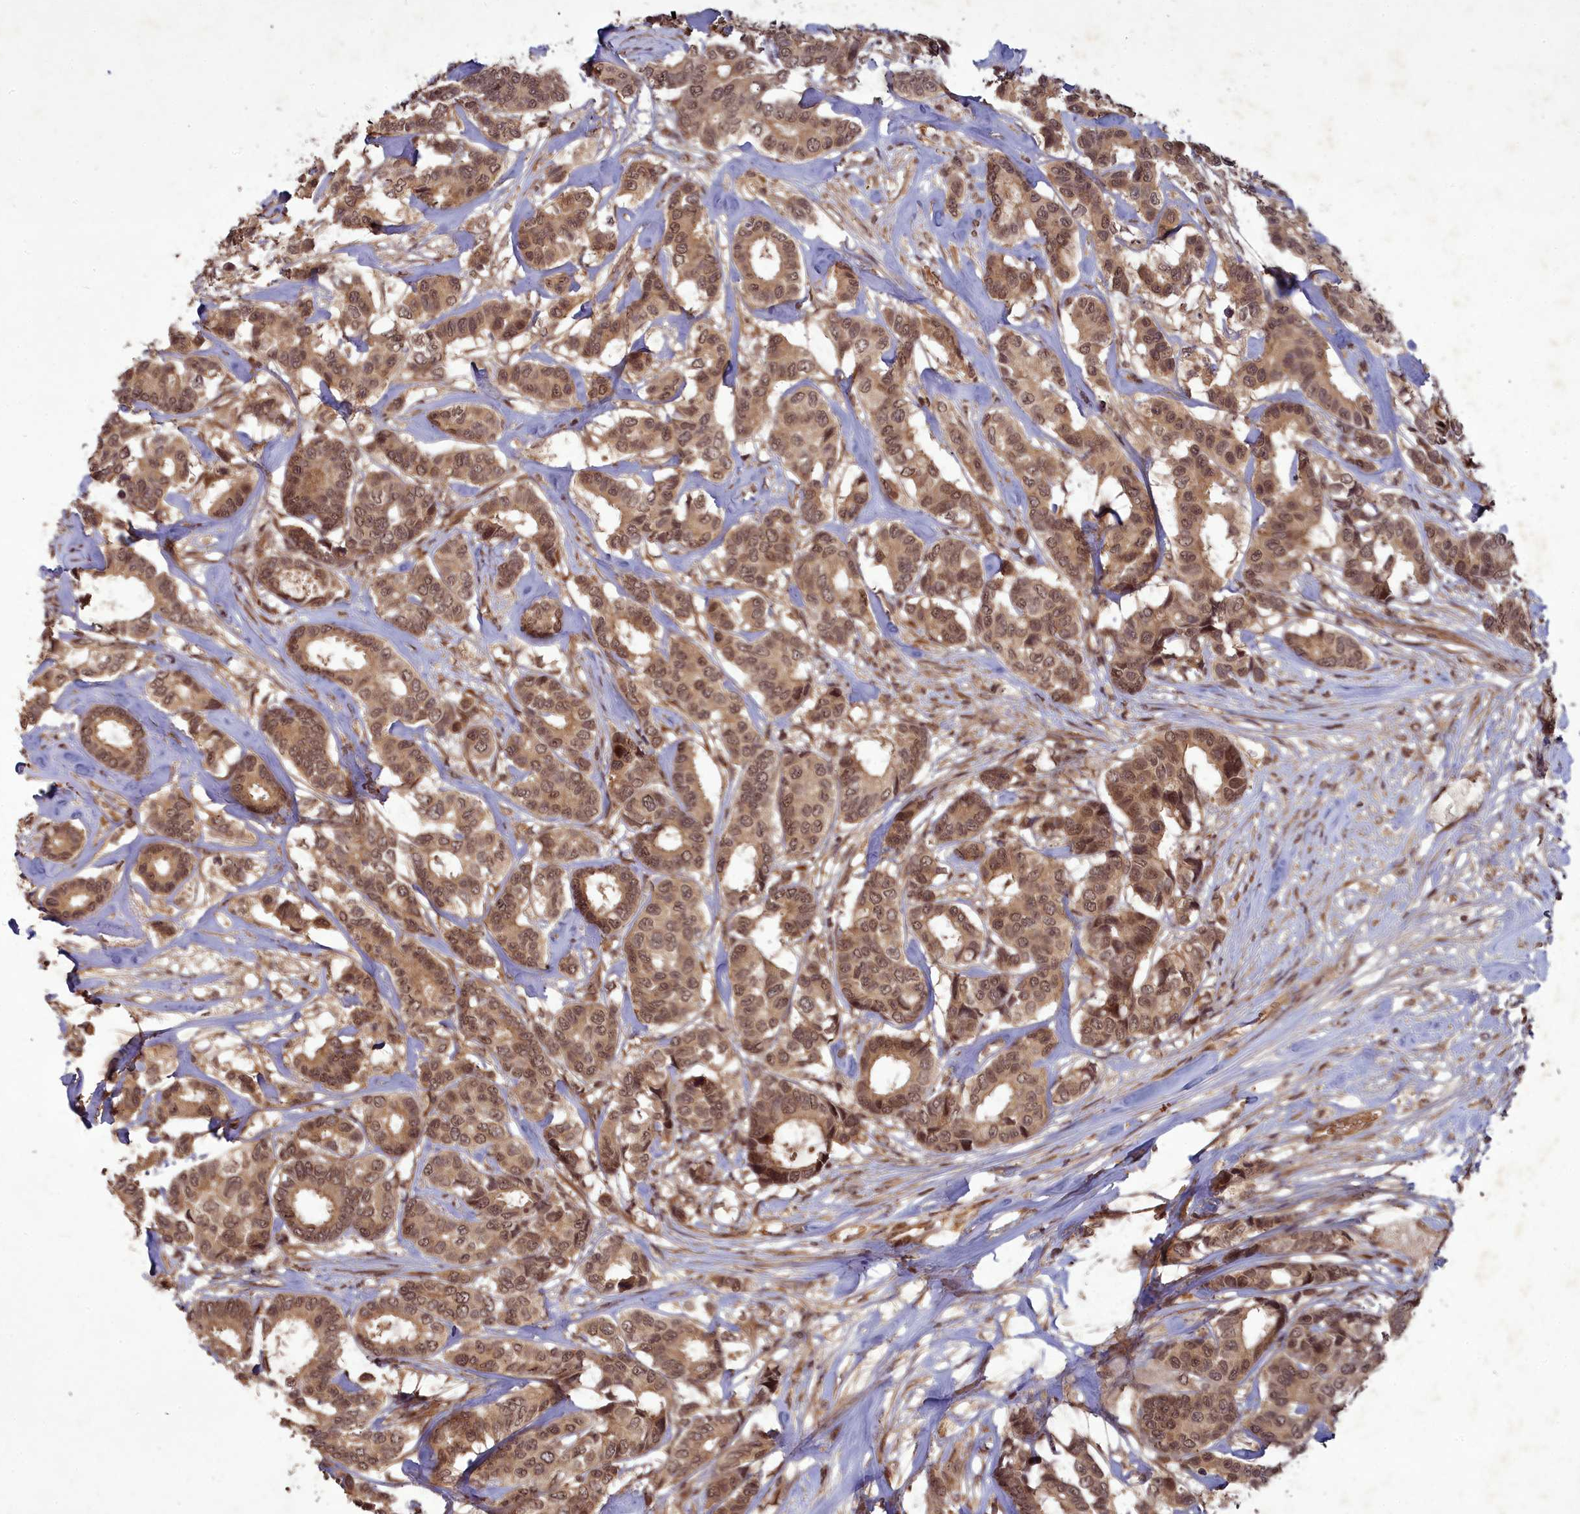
{"staining": {"intensity": "moderate", "quantity": ">75%", "location": "cytoplasmic/membranous,nuclear"}, "tissue": "breast cancer", "cell_type": "Tumor cells", "image_type": "cancer", "snomed": [{"axis": "morphology", "description": "Duct carcinoma"}, {"axis": "topography", "description": "Breast"}], "caption": "Tumor cells demonstrate medium levels of moderate cytoplasmic/membranous and nuclear staining in approximately >75% of cells in invasive ductal carcinoma (breast).", "gene": "SRMS", "patient": {"sex": "female", "age": 87}}